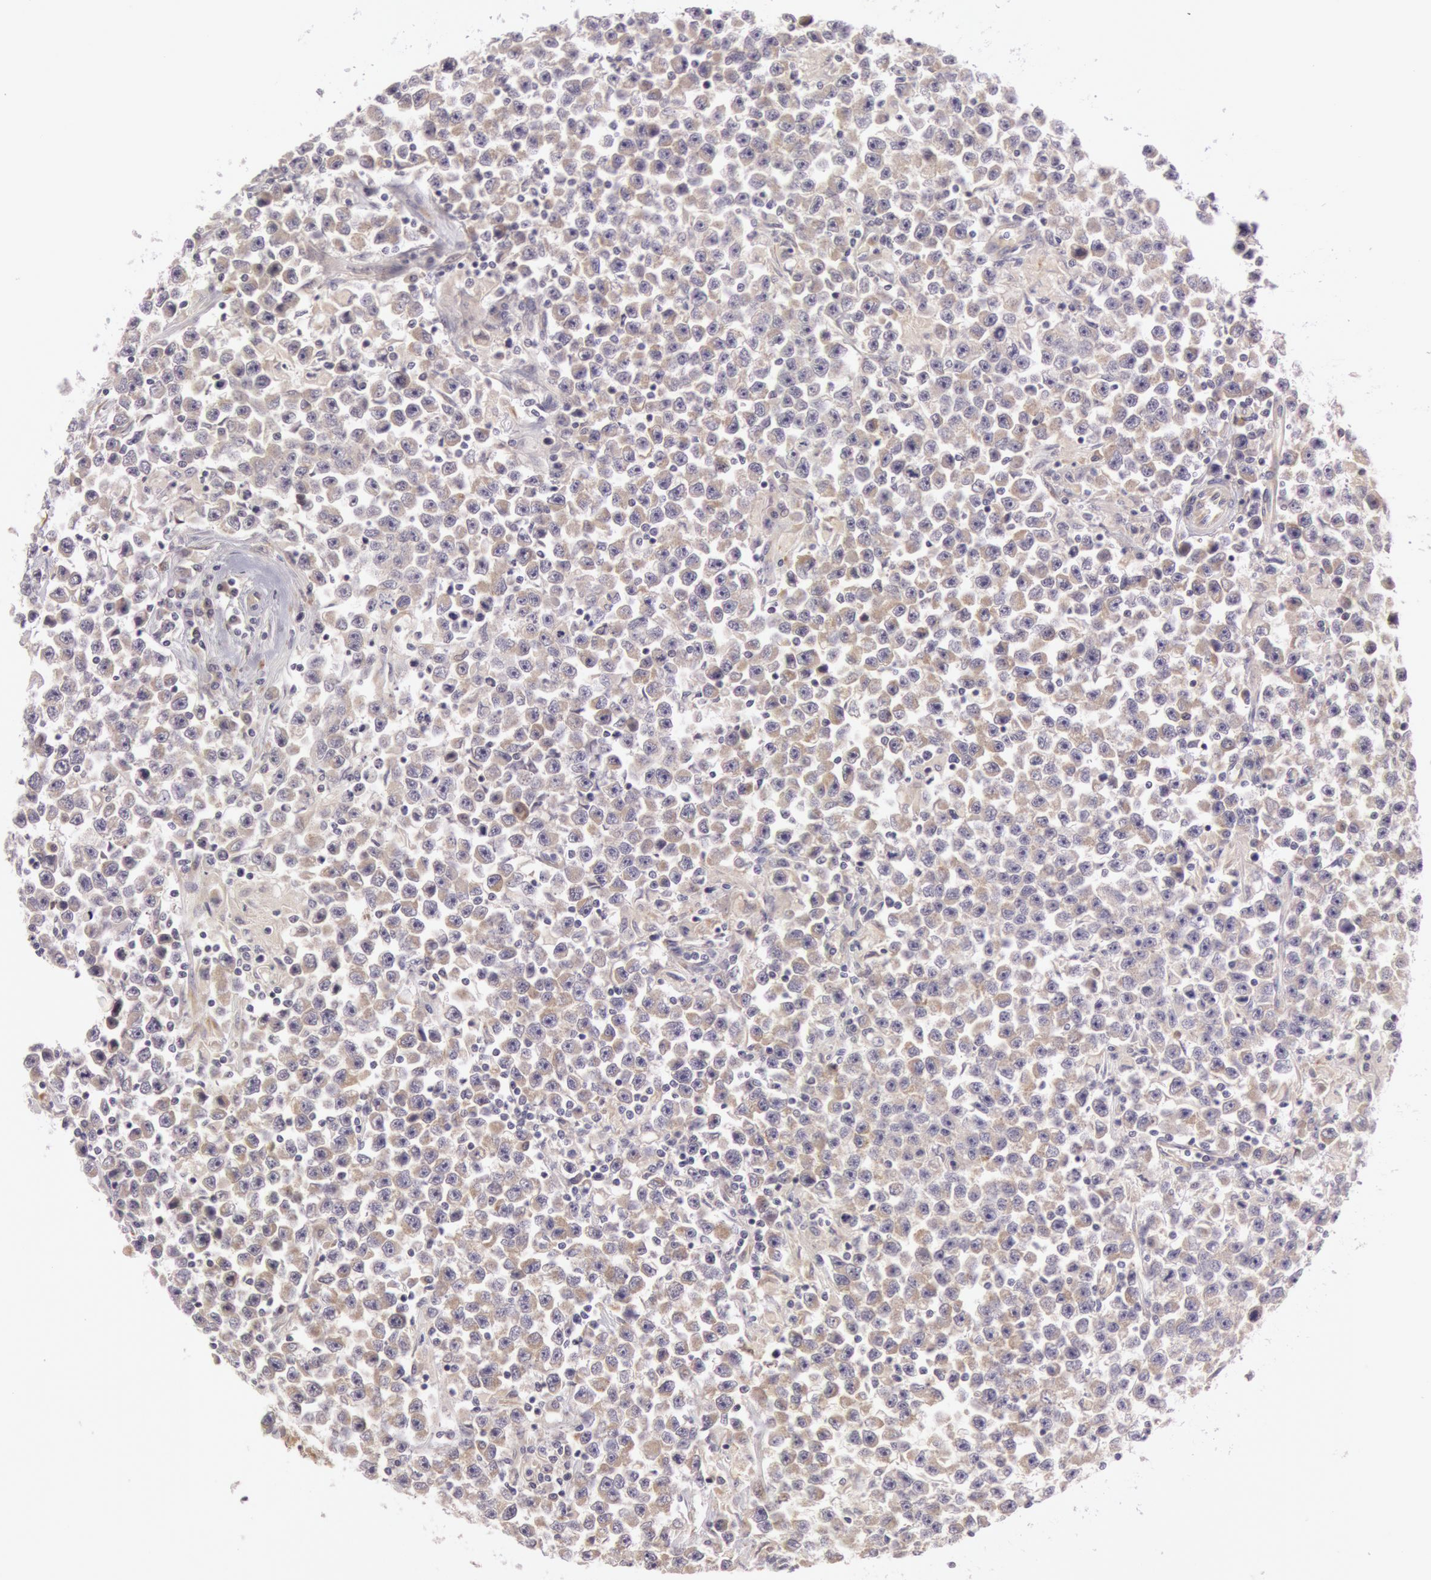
{"staining": {"intensity": "weak", "quantity": "25%-75%", "location": "cytoplasmic/membranous"}, "tissue": "testis cancer", "cell_type": "Tumor cells", "image_type": "cancer", "snomed": [{"axis": "morphology", "description": "Seminoma, NOS"}, {"axis": "topography", "description": "Testis"}], "caption": "The immunohistochemical stain highlights weak cytoplasmic/membranous positivity in tumor cells of testis cancer tissue. Using DAB (brown) and hematoxylin (blue) stains, captured at high magnification using brightfield microscopy.", "gene": "CHUK", "patient": {"sex": "male", "age": 33}}